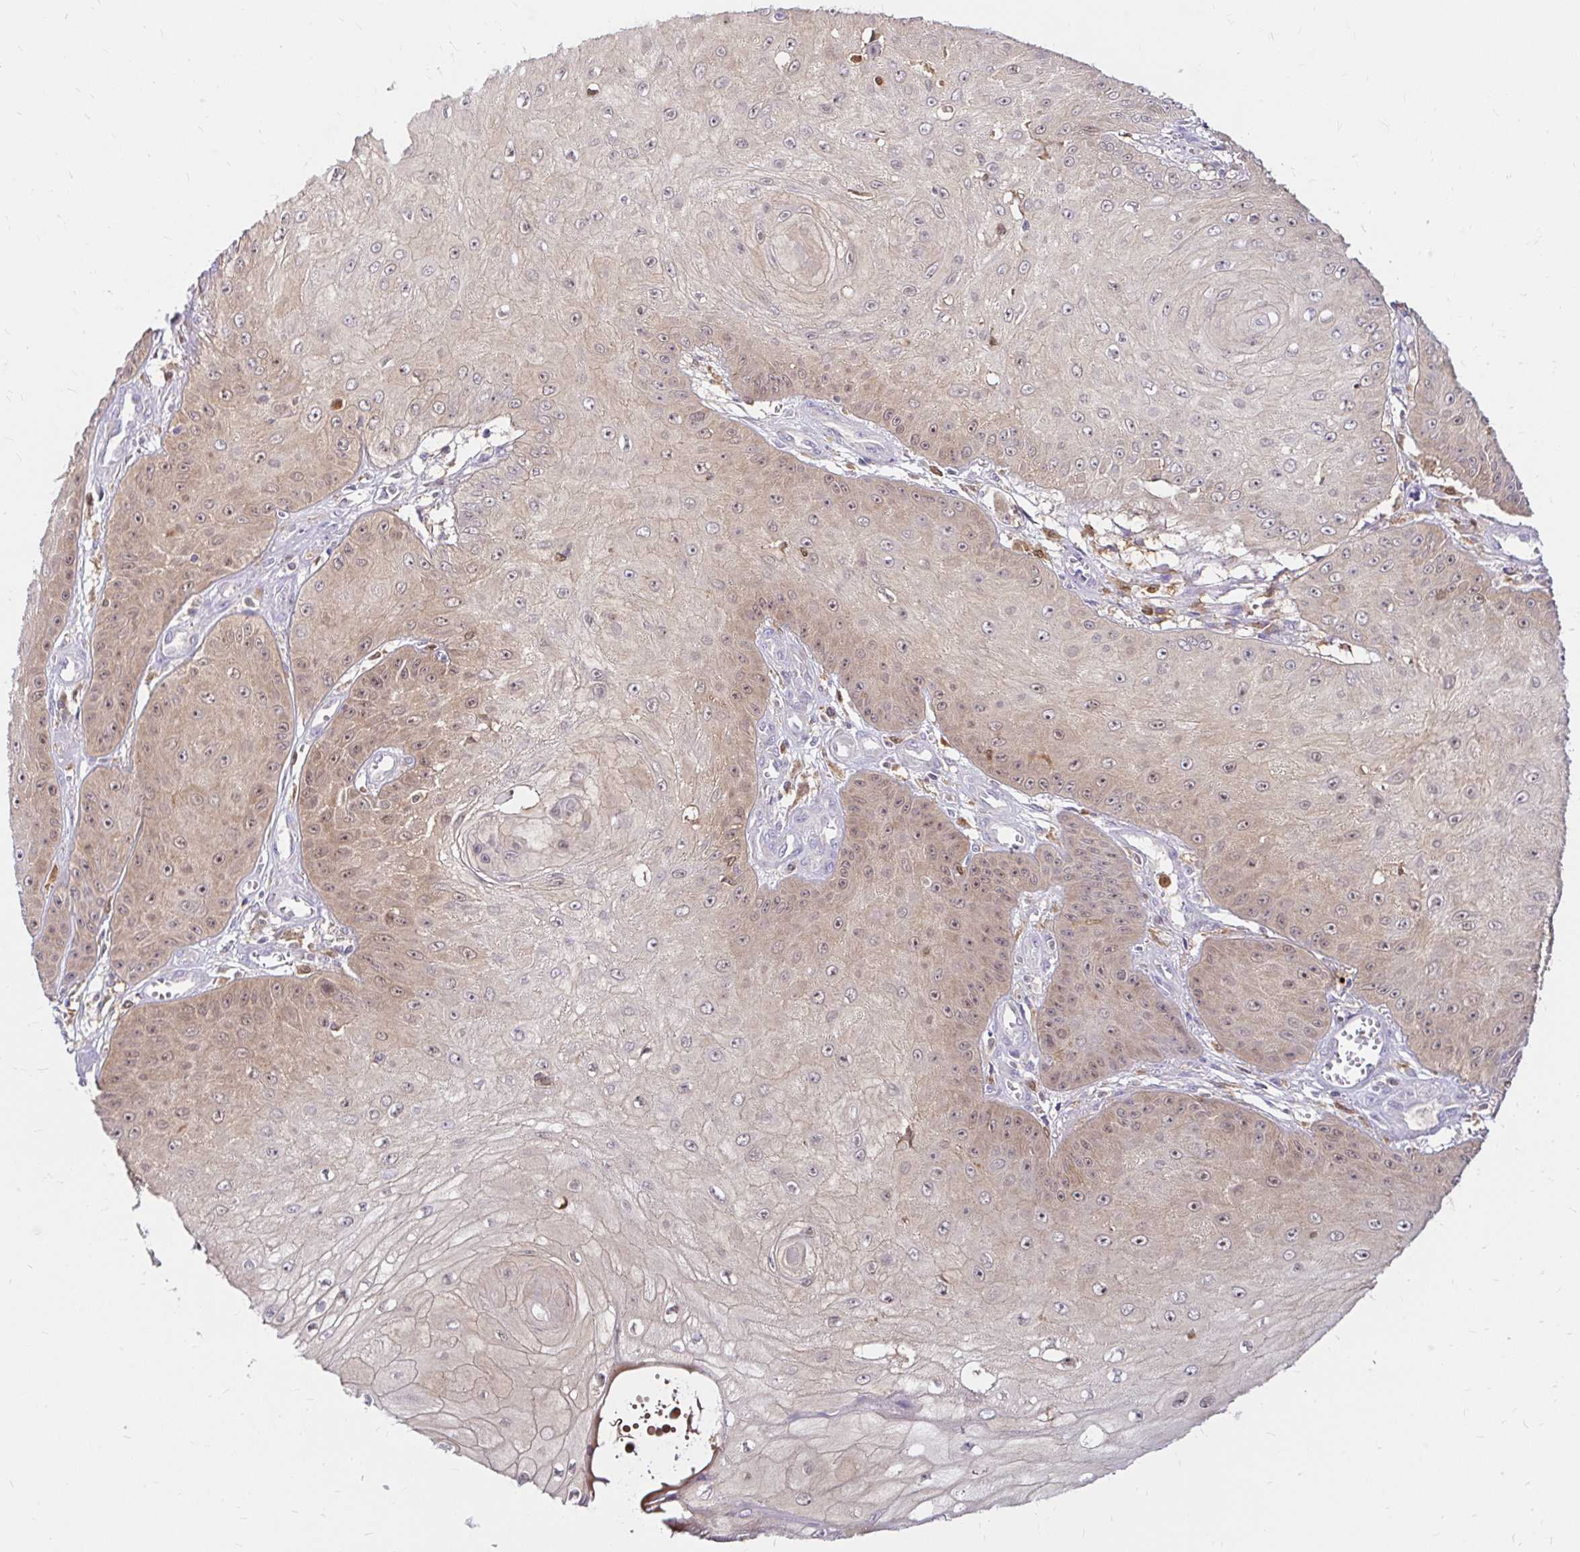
{"staining": {"intensity": "weak", "quantity": ">75%", "location": "cytoplasmic/membranous,nuclear"}, "tissue": "skin cancer", "cell_type": "Tumor cells", "image_type": "cancer", "snomed": [{"axis": "morphology", "description": "Squamous cell carcinoma, NOS"}, {"axis": "topography", "description": "Skin"}], "caption": "Immunohistochemistry (DAB (3,3'-diaminobenzidine)) staining of human skin cancer reveals weak cytoplasmic/membranous and nuclear protein staining in approximately >75% of tumor cells.", "gene": "PYCARD", "patient": {"sex": "male", "age": 70}}